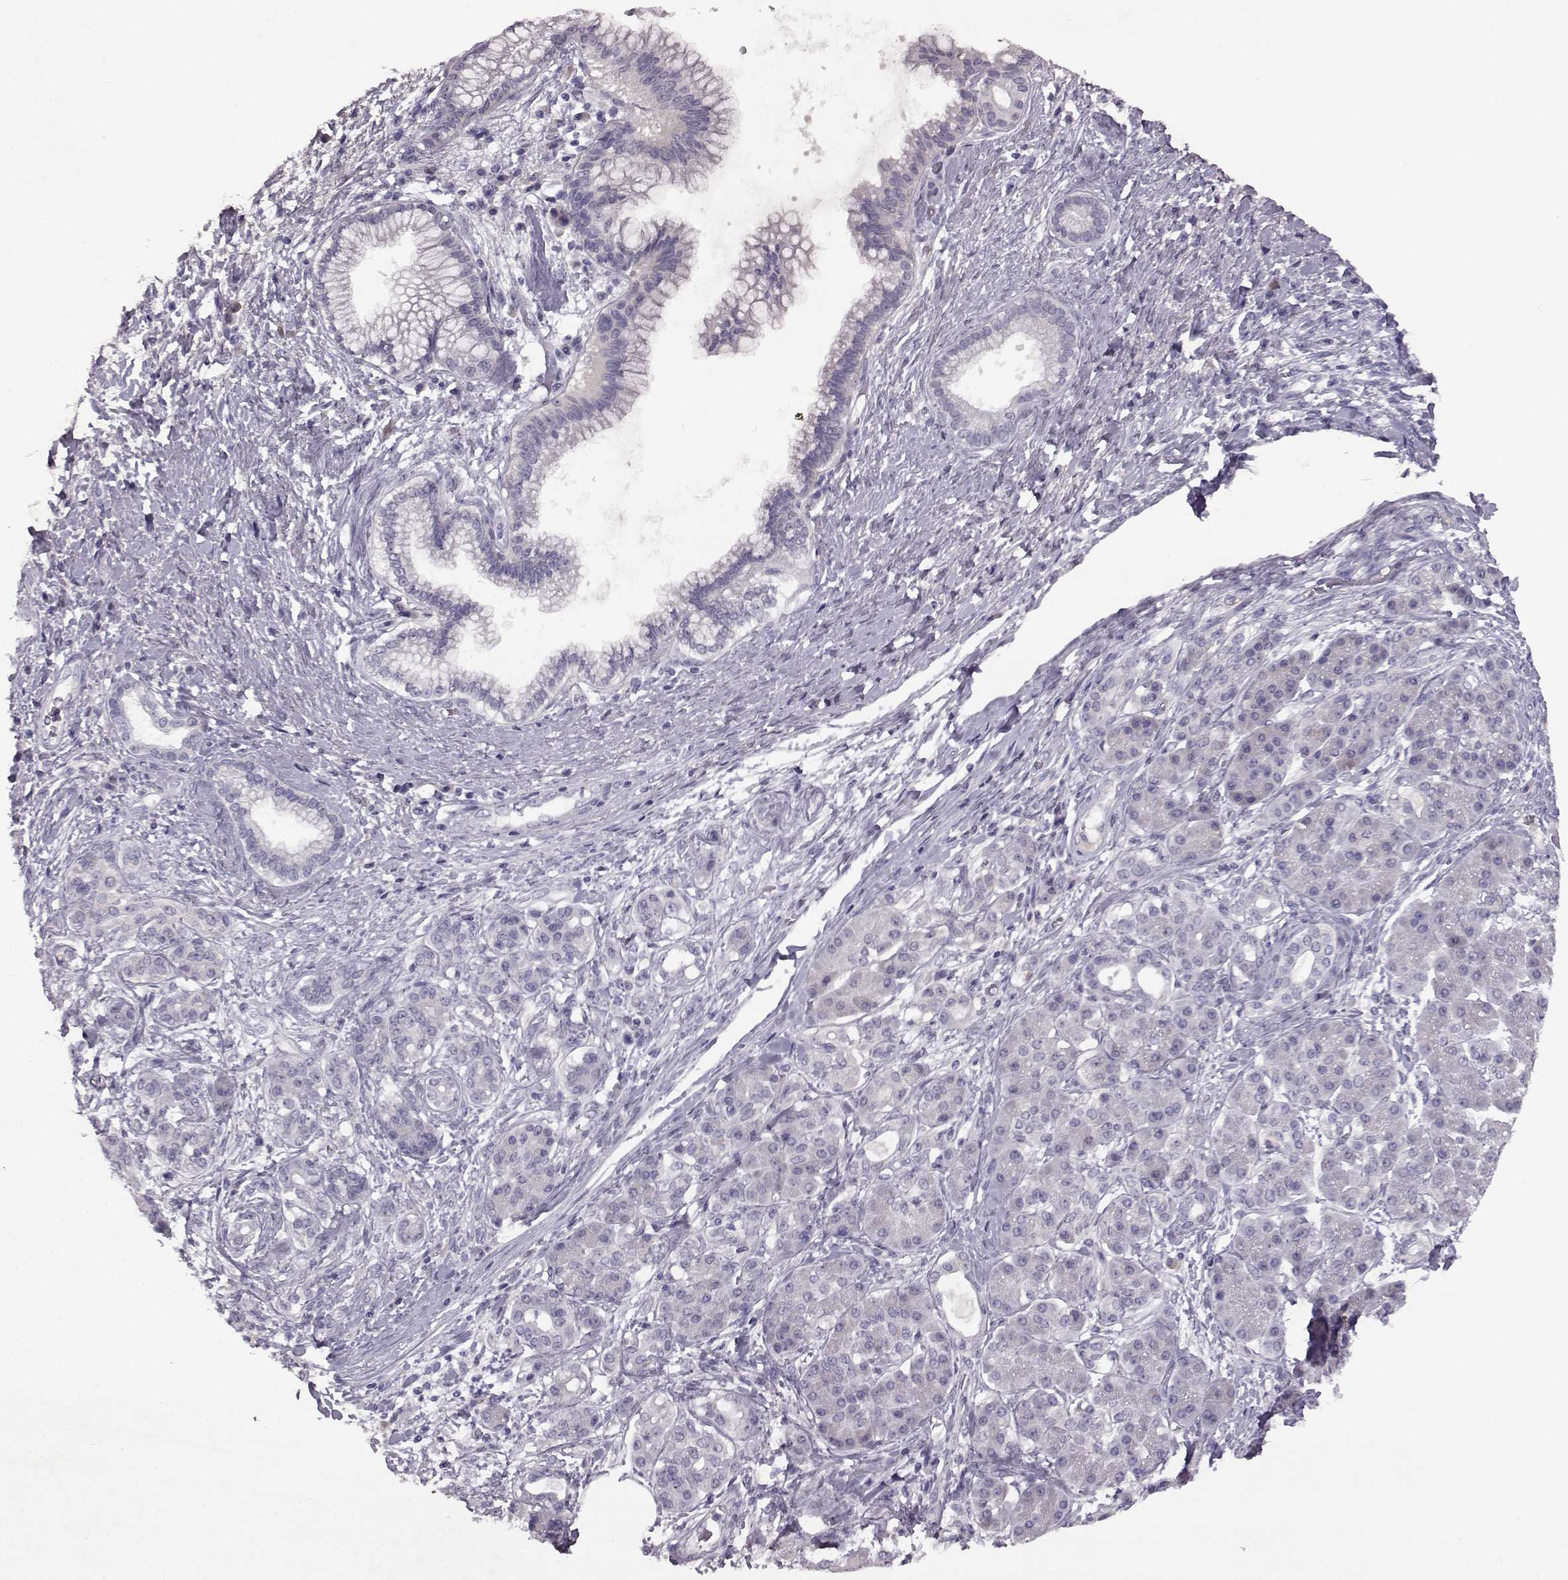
{"staining": {"intensity": "negative", "quantity": "none", "location": "none"}, "tissue": "pancreatic cancer", "cell_type": "Tumor cells", "image_type": "cancer", "snomed": [{"axis": "morphology", "description": "Adenocarcinoma, NOS"}, {"axis": "topography", "description": "Pancreas"}], "caption": "Immunohistochemical staining of human pancreatic cancer (adenocarcinoma) reveals no significant positivity in tumor cells.", "gene": "SPAG17", "patient": {"sex": "female", "age": 73}}